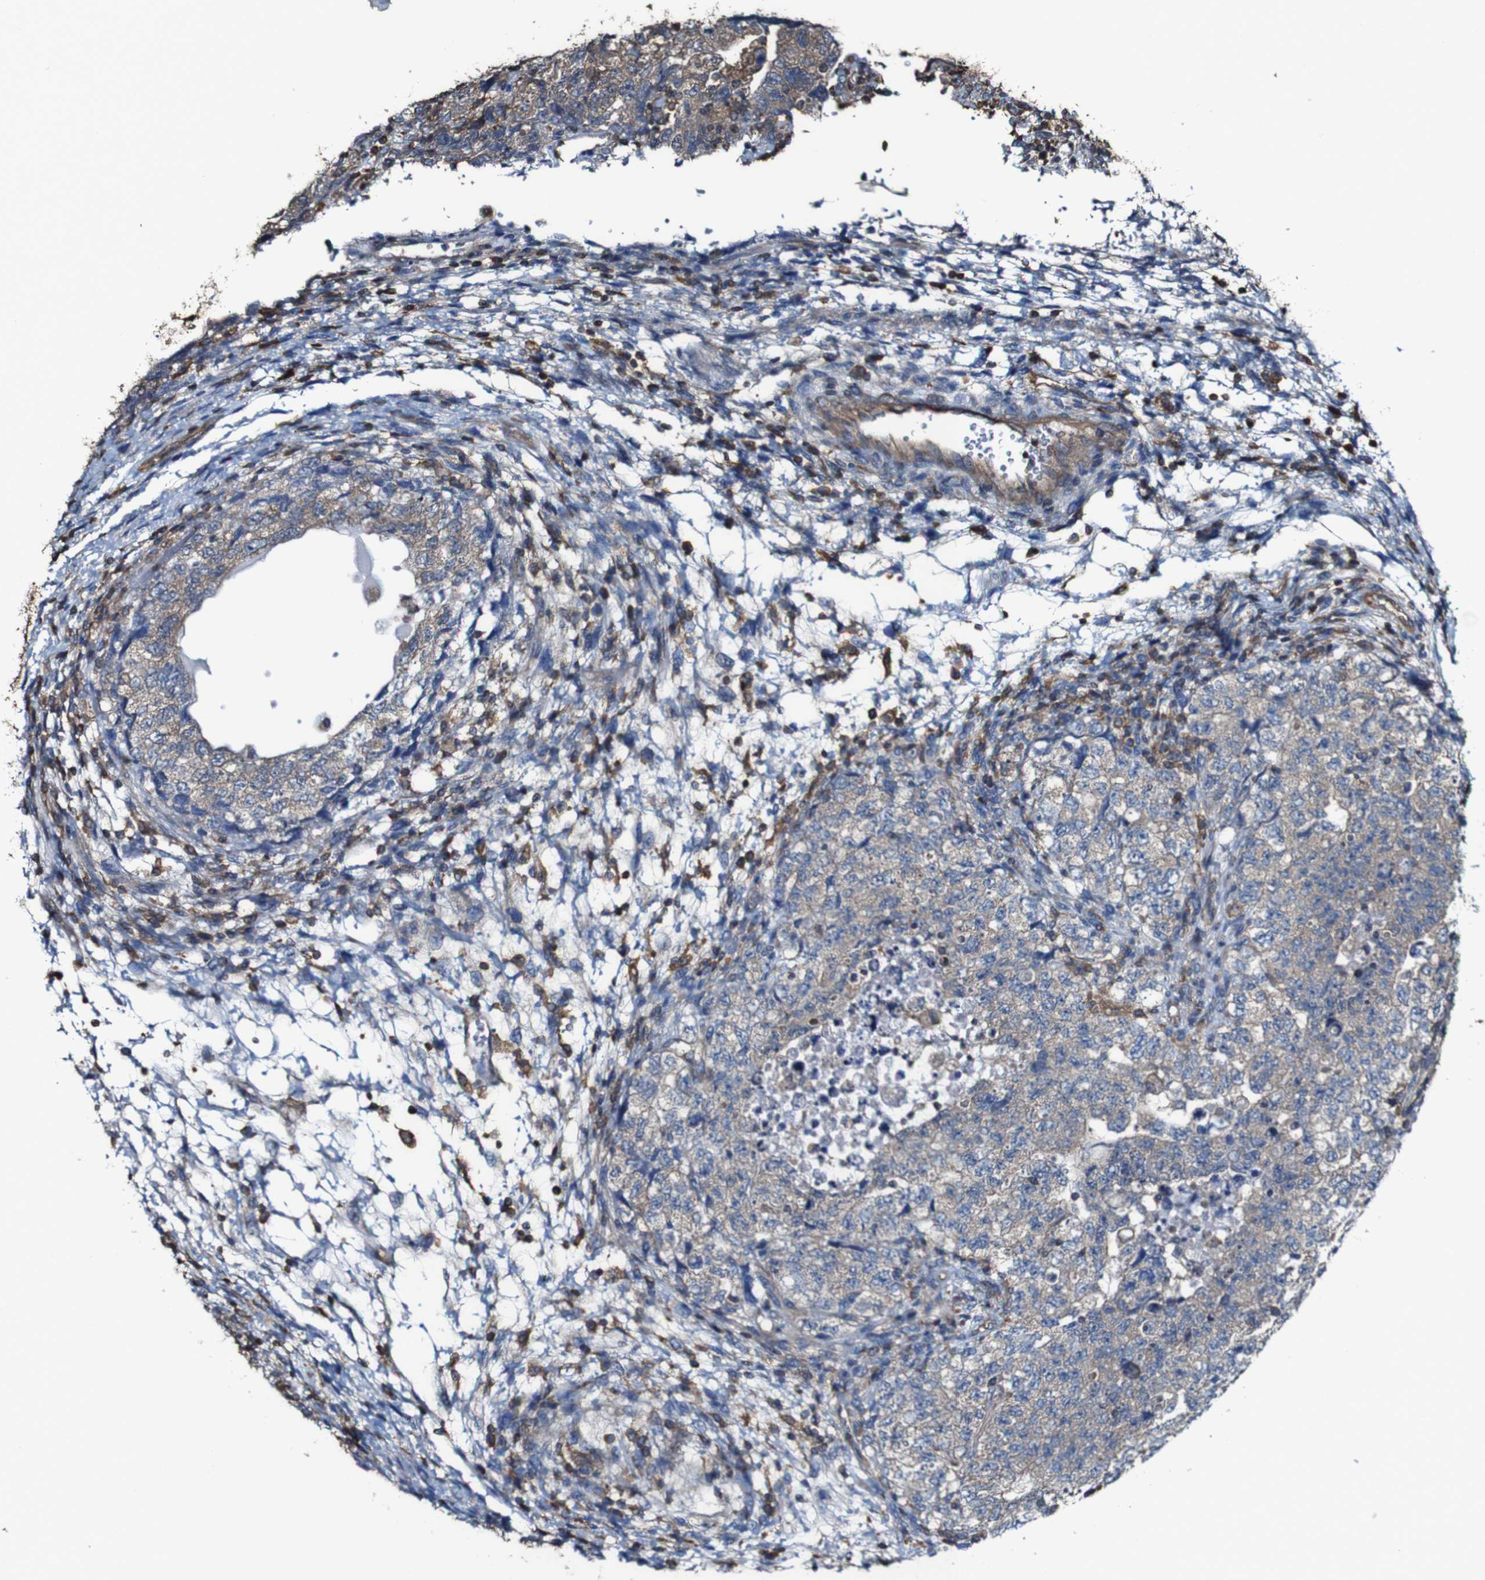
{"staining": {"intensity": "negative", "quantity": "none", "location": "none"}, "tissue": "testis cancer", "cell_type": "Tumor cells", "image_type": "cancer", "snomed": [{"axis": "morphology", "description": "Carcinoma, Embryonal, NOS"}, {"axis": "topography", "description": "Testis"}], "caption": "DAB (3,3'-diaminobenzidine) immunohistochemical staining of testis embryonal carcinoma displays no significant expression in tumor cells.", "gene": "PTPRR", "patient": {"sex": "male", "age": 36}}